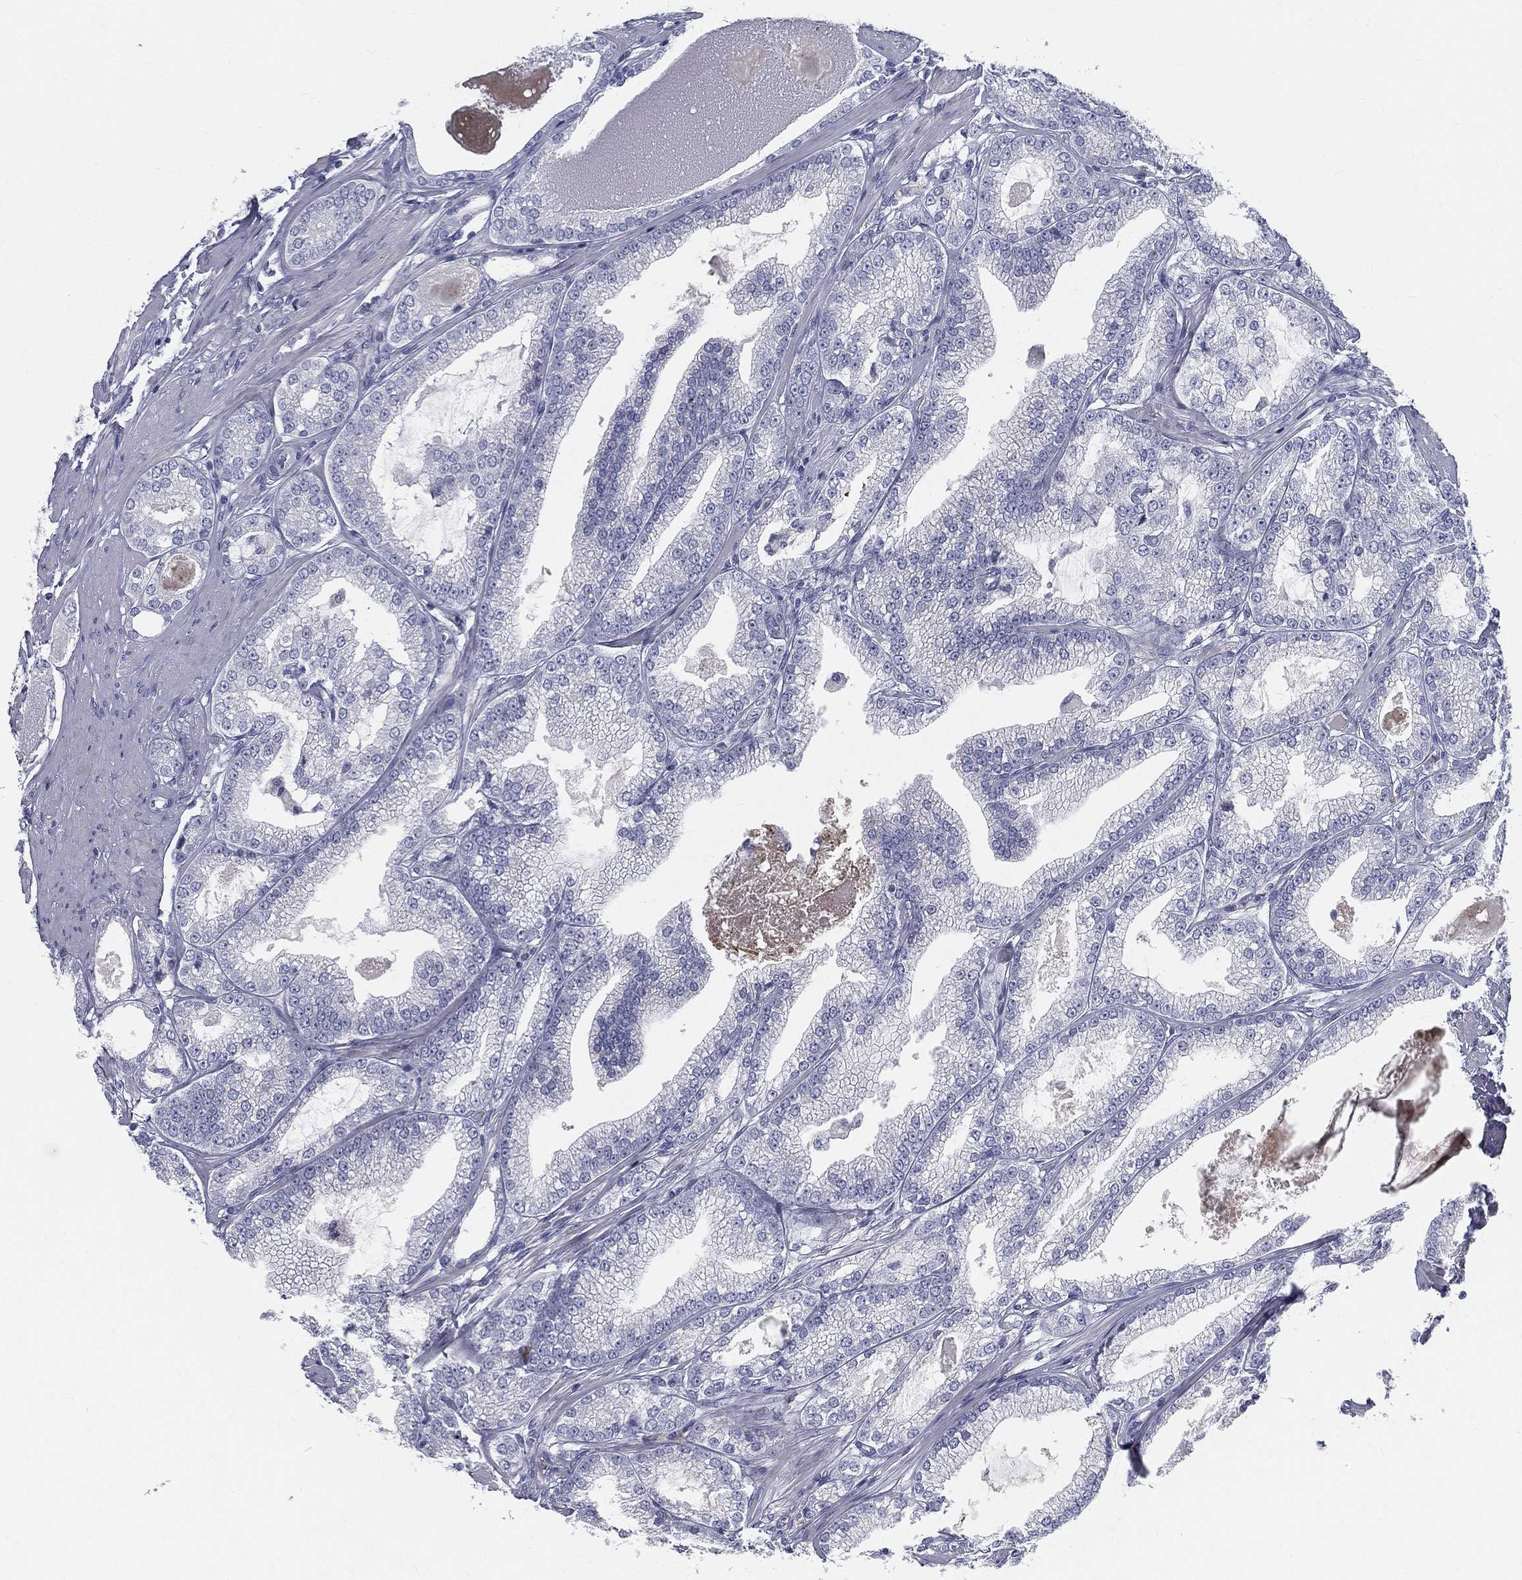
{"staining": {"intensity": "negative", "quantity": "none", "location": "none"}, "tissue": "prostate cancer", "cell_type": "Tumor cells", "image_type": "cancer", "snomed": [{"axis": "morphology", "description": "Adenocarcinoma, High grade"}, {"axis": "topography", "description": "Prostate and seminal vesicle, NOS"}], "caption": "This is an immunohistochemistry (IHC) micrograph of prostate cancer. There is no positivity in tumor cells.", "gene": "SPPL2C", "patient": {"sex": "male", "age": 62}}